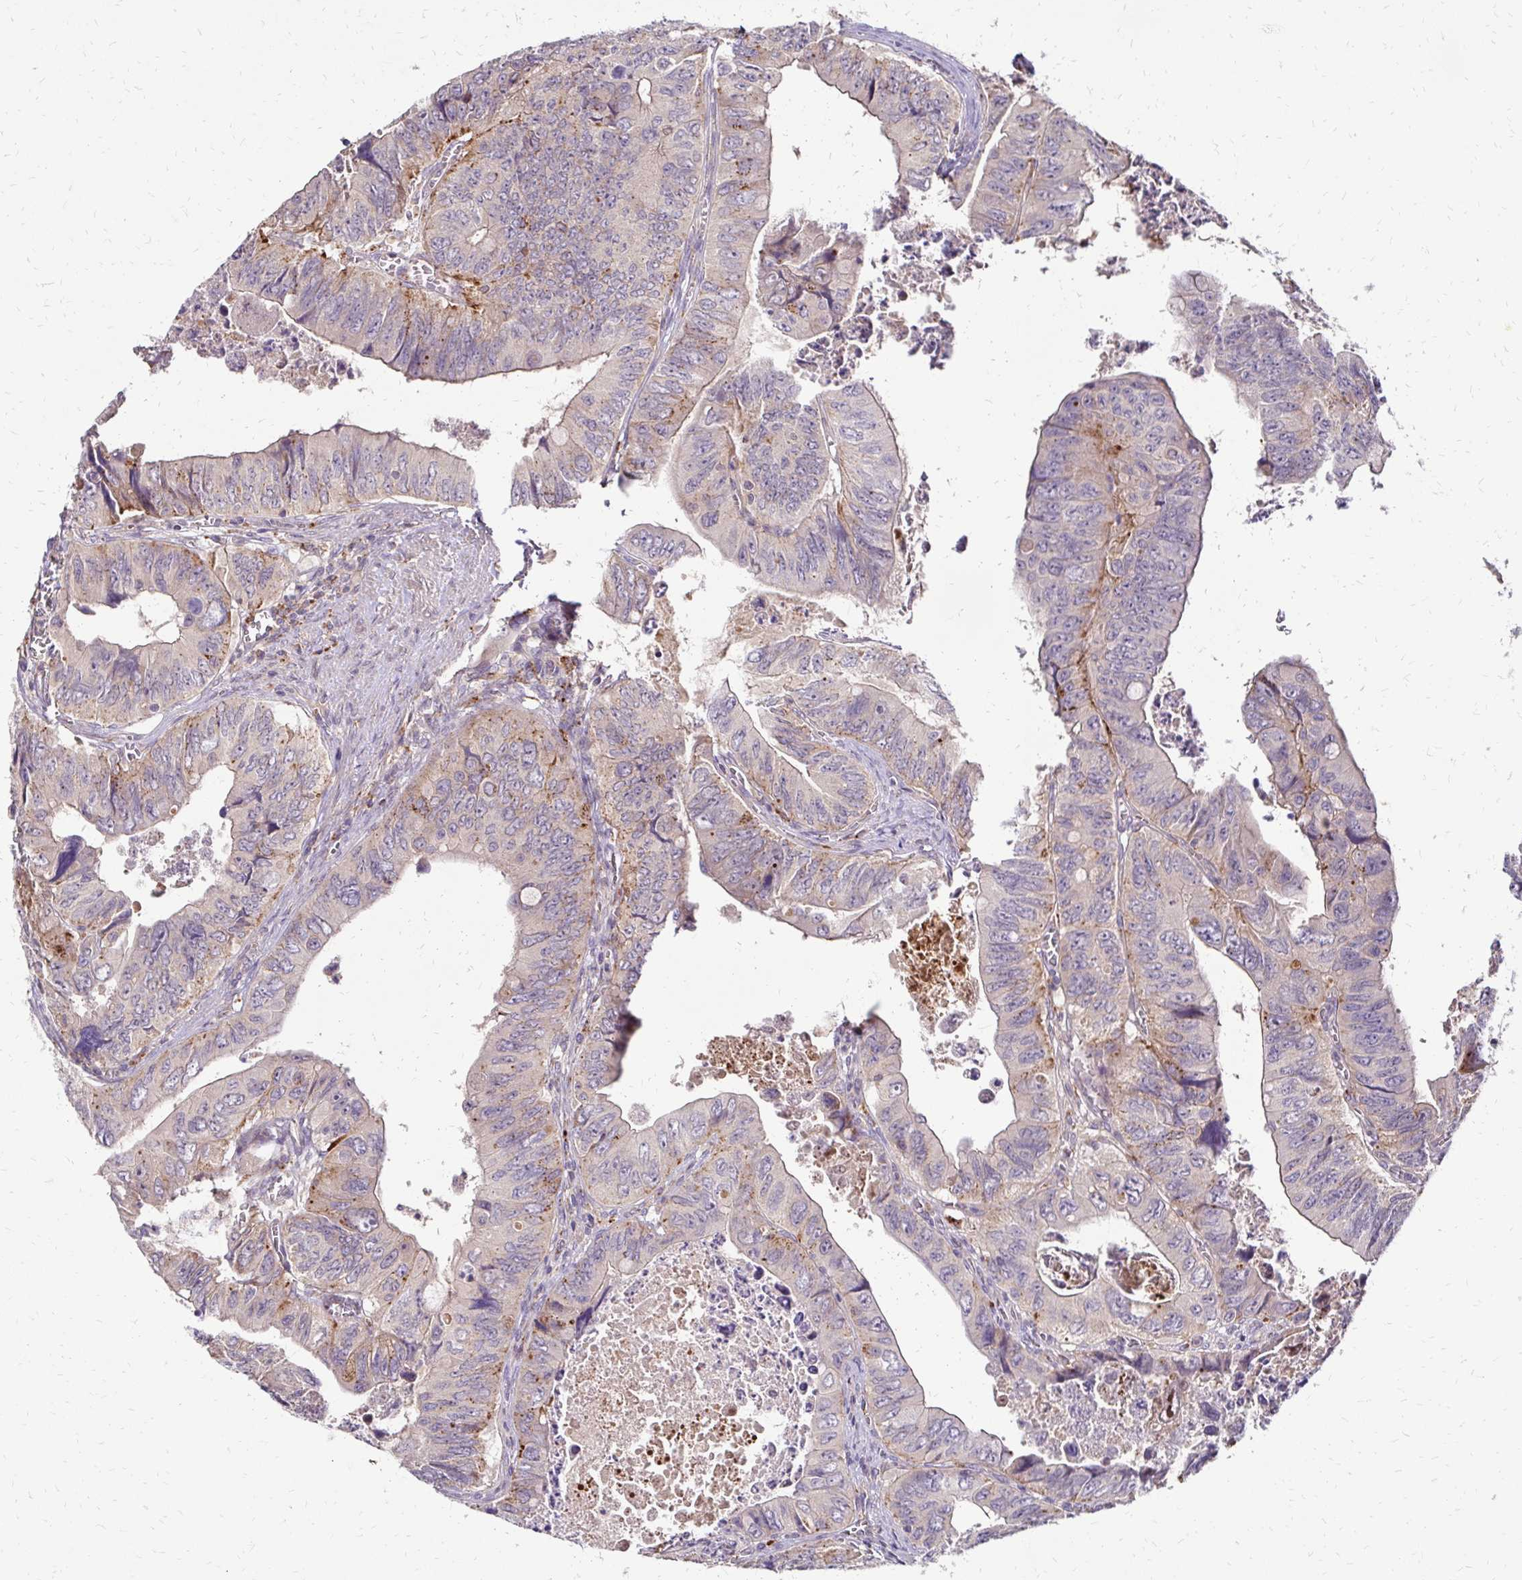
{"staining": {"intensity": "weak", "quantity": "<25%", "location": "cytoplasmic/membranous"}, "tissue": "colorectal cancer", "cell_type": "Tumor cells", "image_type": "cancer", "snomed": [{"axis": "morphology", "description": "Adenocarcinoma, NOS"}, {"axis": "topography", "description": "Colon"}], "caption": "High power microscopy image of an immunohistochemistry micrograph of colorectal cancer, revealing no significant staining in tumor cells. (Brightfield microscopy of DAB (3,3'-diaminobenzidine) immunohistochemistry at high magnification).", "gene": "IDUA", "patient": {"sex": "female", "age": 84}}